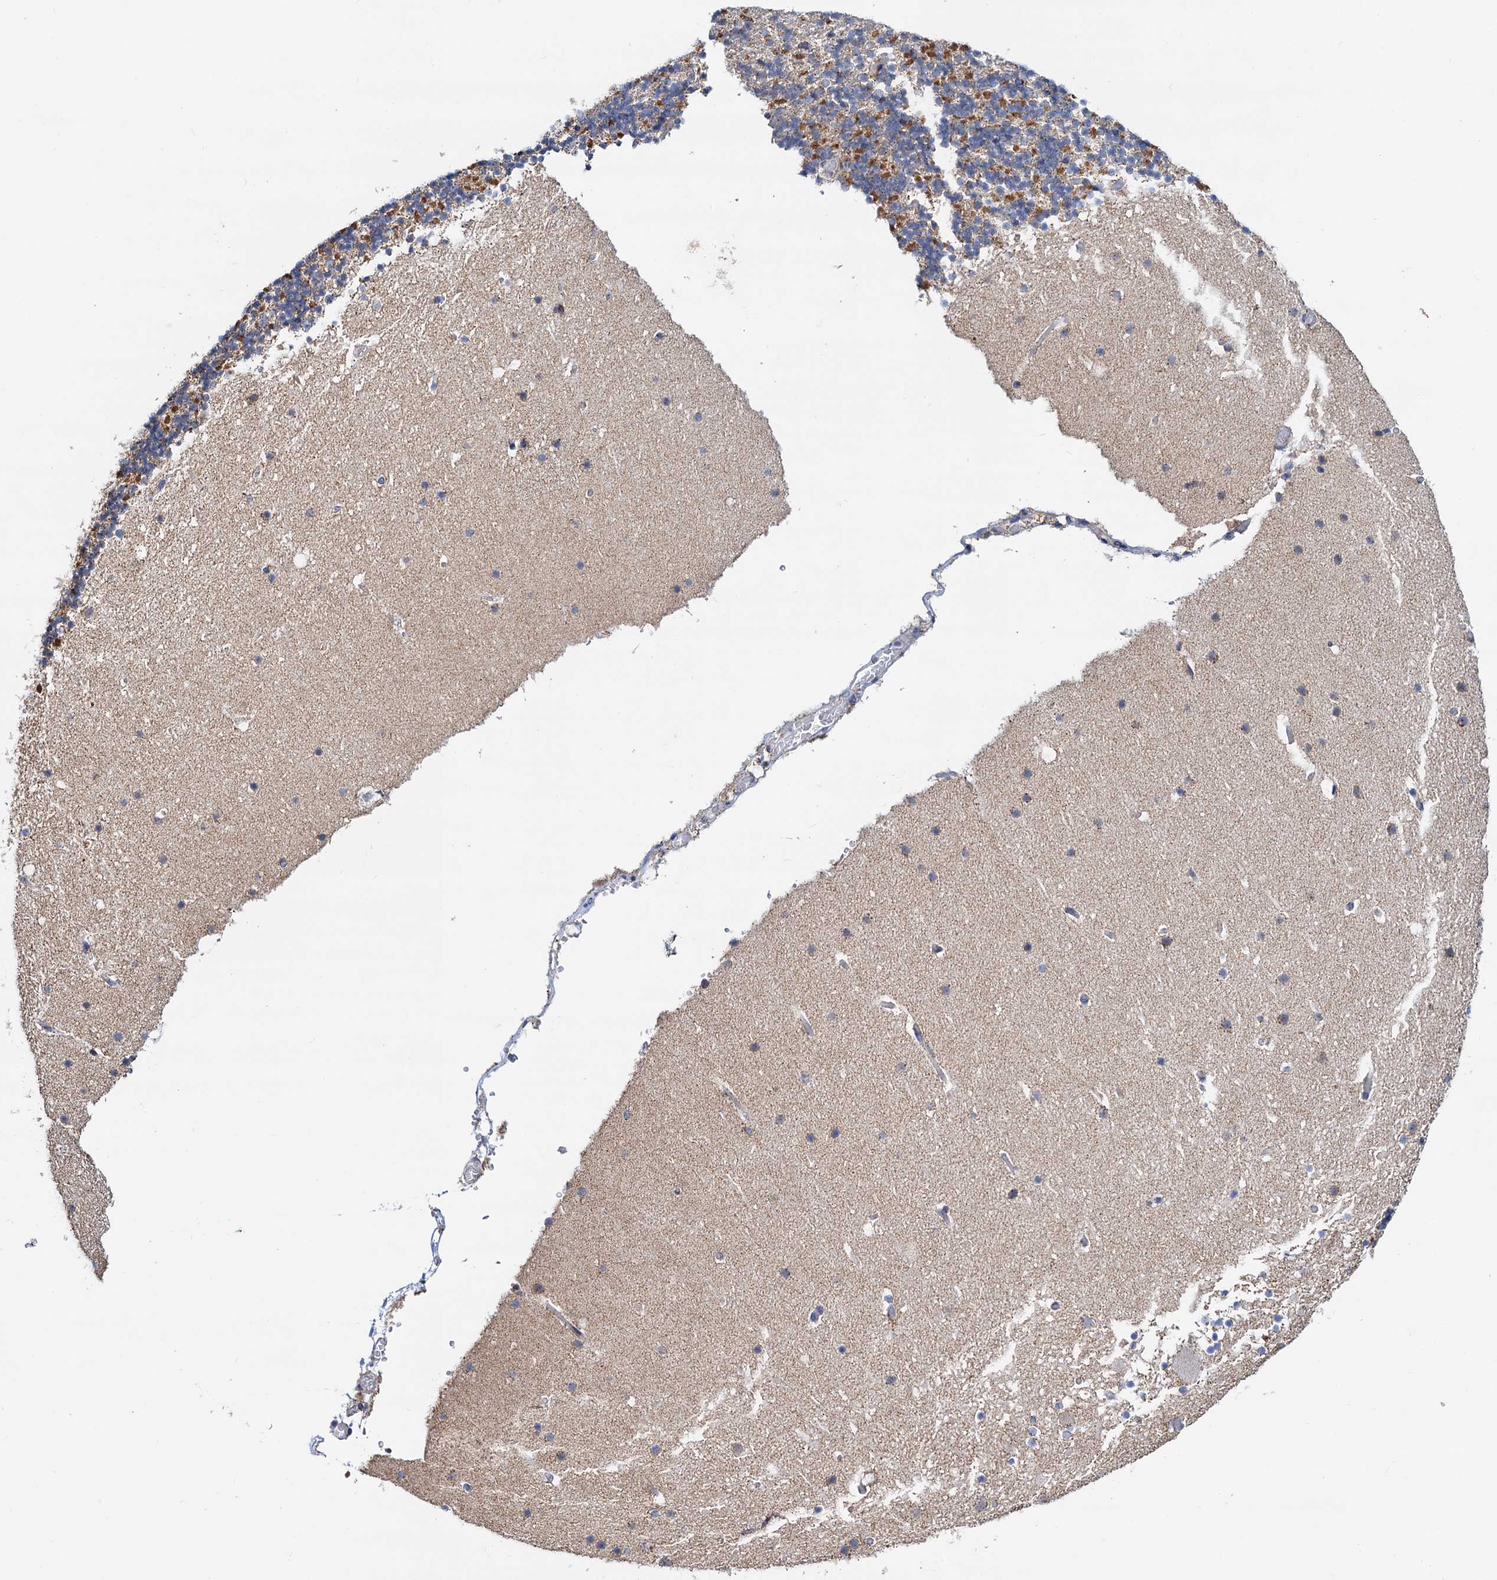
{"staining": {"intensity": "moderate", "quantity": "25%-75%", "location": "cytoplasmic/membranous"}, "tissue": "cerebellum", "cell_type": "Cells in granular layer", "image_type": "normal", "snomed": [{"axis": "morphology", "description": "Normal tissue, NOS"}, {"axis": "topography", "description": "Cerebellum"}], "caption": "Immunohistochemistry image of unremarkable cerebellum: human cerebellum stained using immunohistochemistry shows medium levels of moderate protein expression localized specifically in the cytoplasmic/membranous of cells in granular layer, appearing as a cytoplasmic/membranous brown color.", "gene": "C2CD3", "patient": {"sex": "male", "age": 57}}